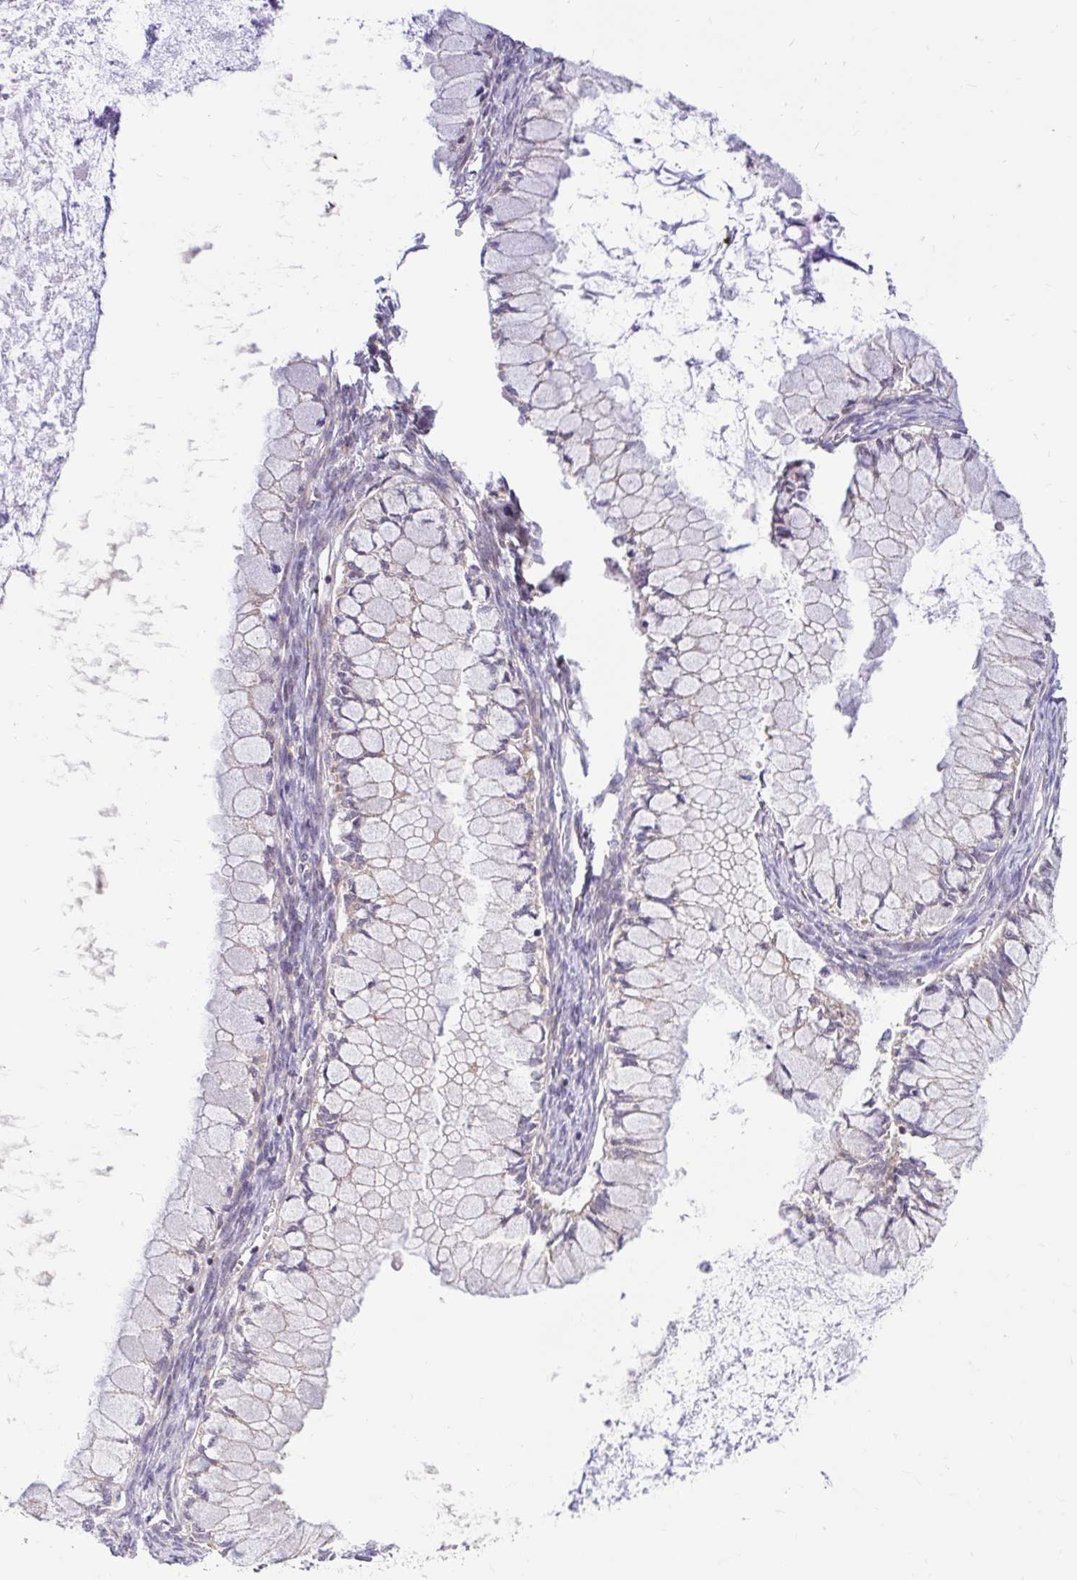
{"staining": {"intensity": "weak", "quantity": "<25%", "location": "cytoplasmic/membranous"}, "tissue": "ovarian cancer", "cell_type": "Tumor cells", "image_type": "cancer", "snomed": [{"axis": "morphology", "description": "Cystadenocarcinoma, mucinous, NOS"}, {"axis": "topography", "description": "Ovary"}], "caption": "Immunohistochemistry (IHC) of human ovarian mucinous cystadenocarcinoma demonstrates no positivity in tumor cells.", "gene": "VTI1B", "patient": {"sex": "female", "age": 34}}